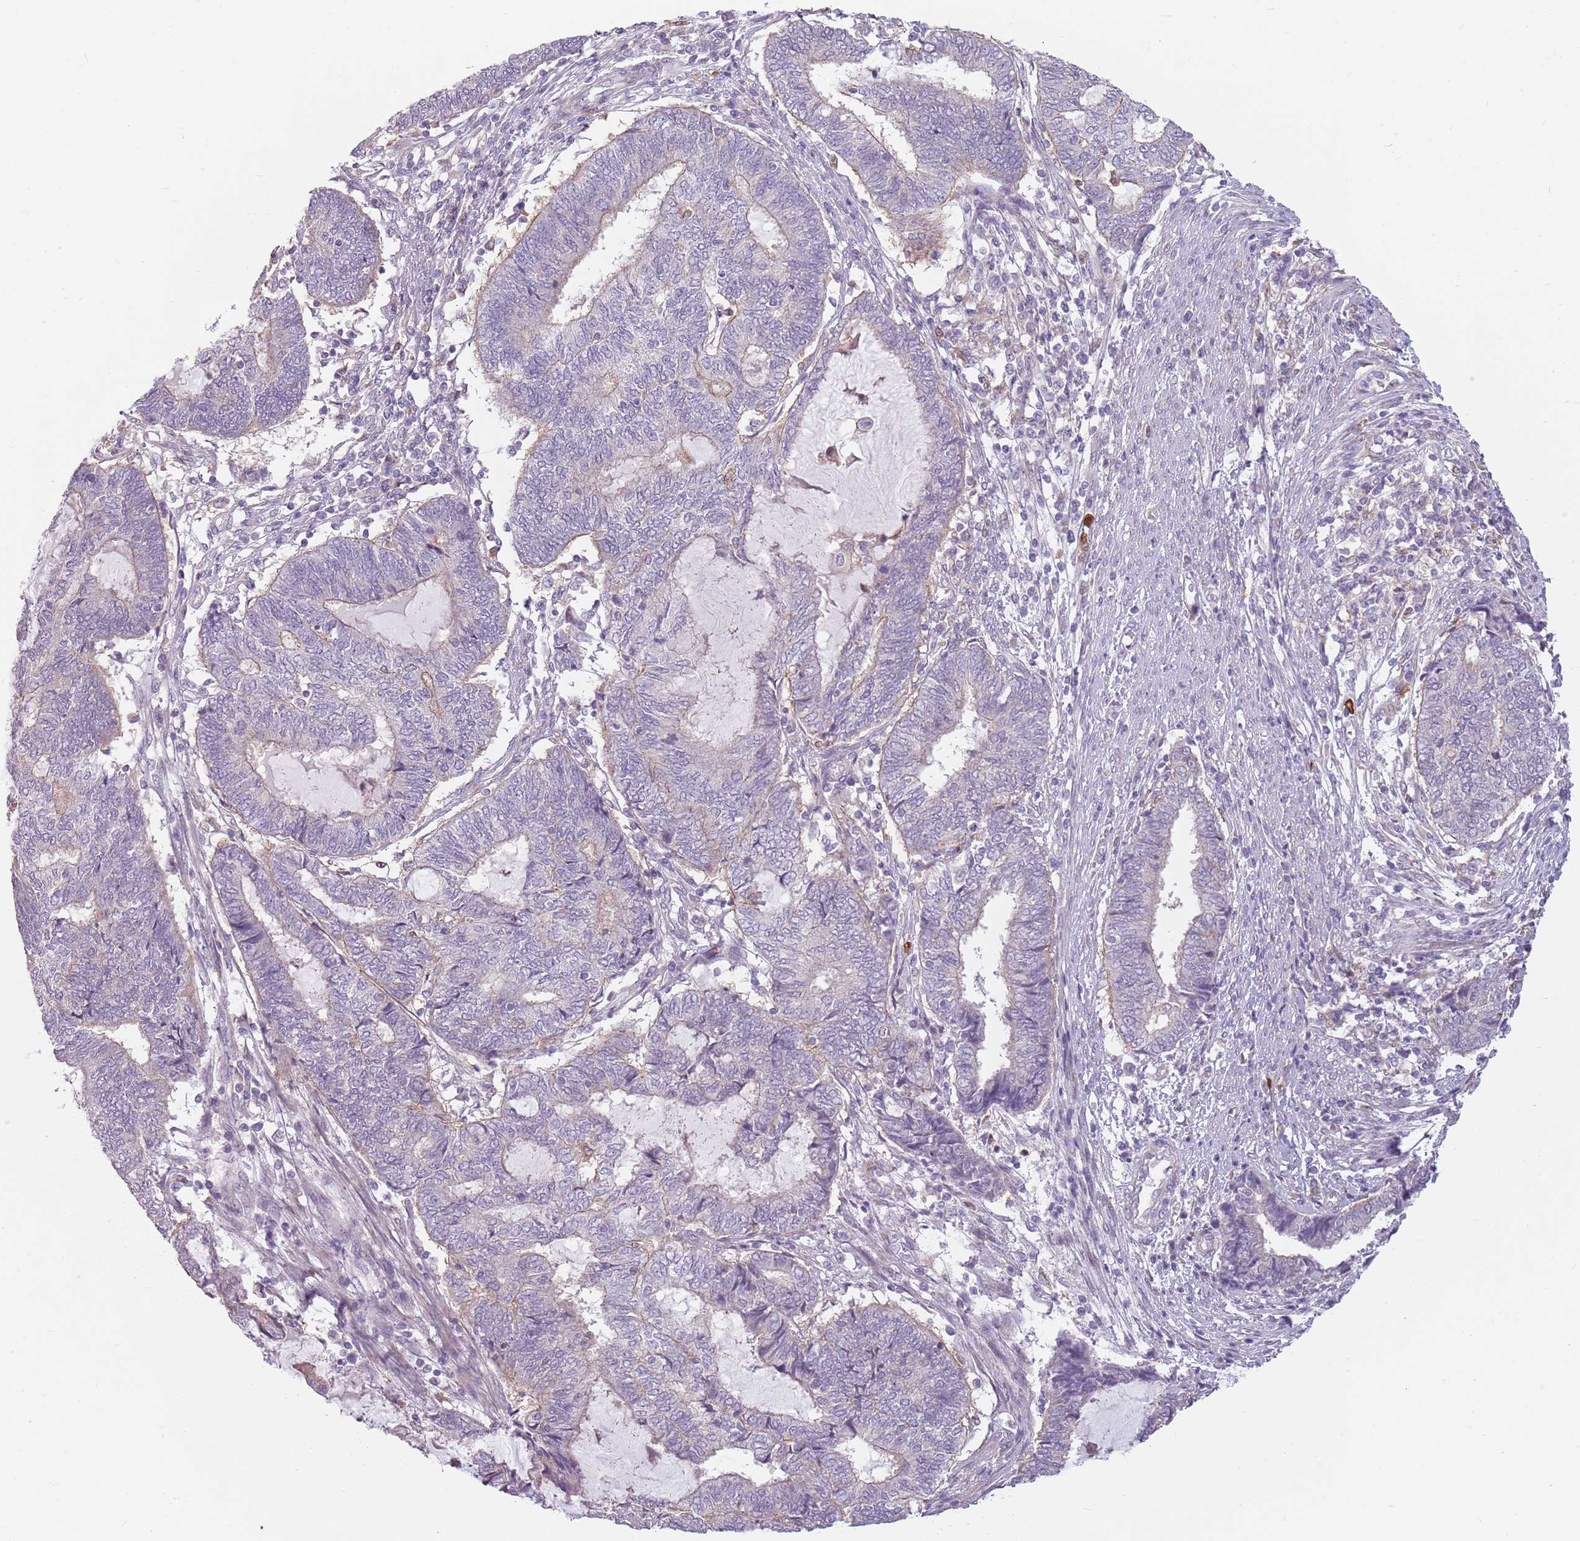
{"staining": {"intensity": "negative", "quantity": "none", "location": "none"}, "tissue": "endometrial cancer", "cell_type": "Tumor cells", "image_type": "cancer", "snomed": [{"axis": "morphology", "description": "Adenocarcinoma, NOS"}, {"axis": "topography", "description": "Uterus"}, {"axis": "topography", "description": "Endometrium"}], "caption": "High magnification brightfield microscopy of endometrial cancer stained with DAB (3,3'-diaminobenzidine) (brown) and counterstained with hematoxylin (blue): tumor cells show no significant positivity. (DAB IHC, high magnification).", "gene": "SPAG4", "patient": {"sex": "female", "age": 70}}